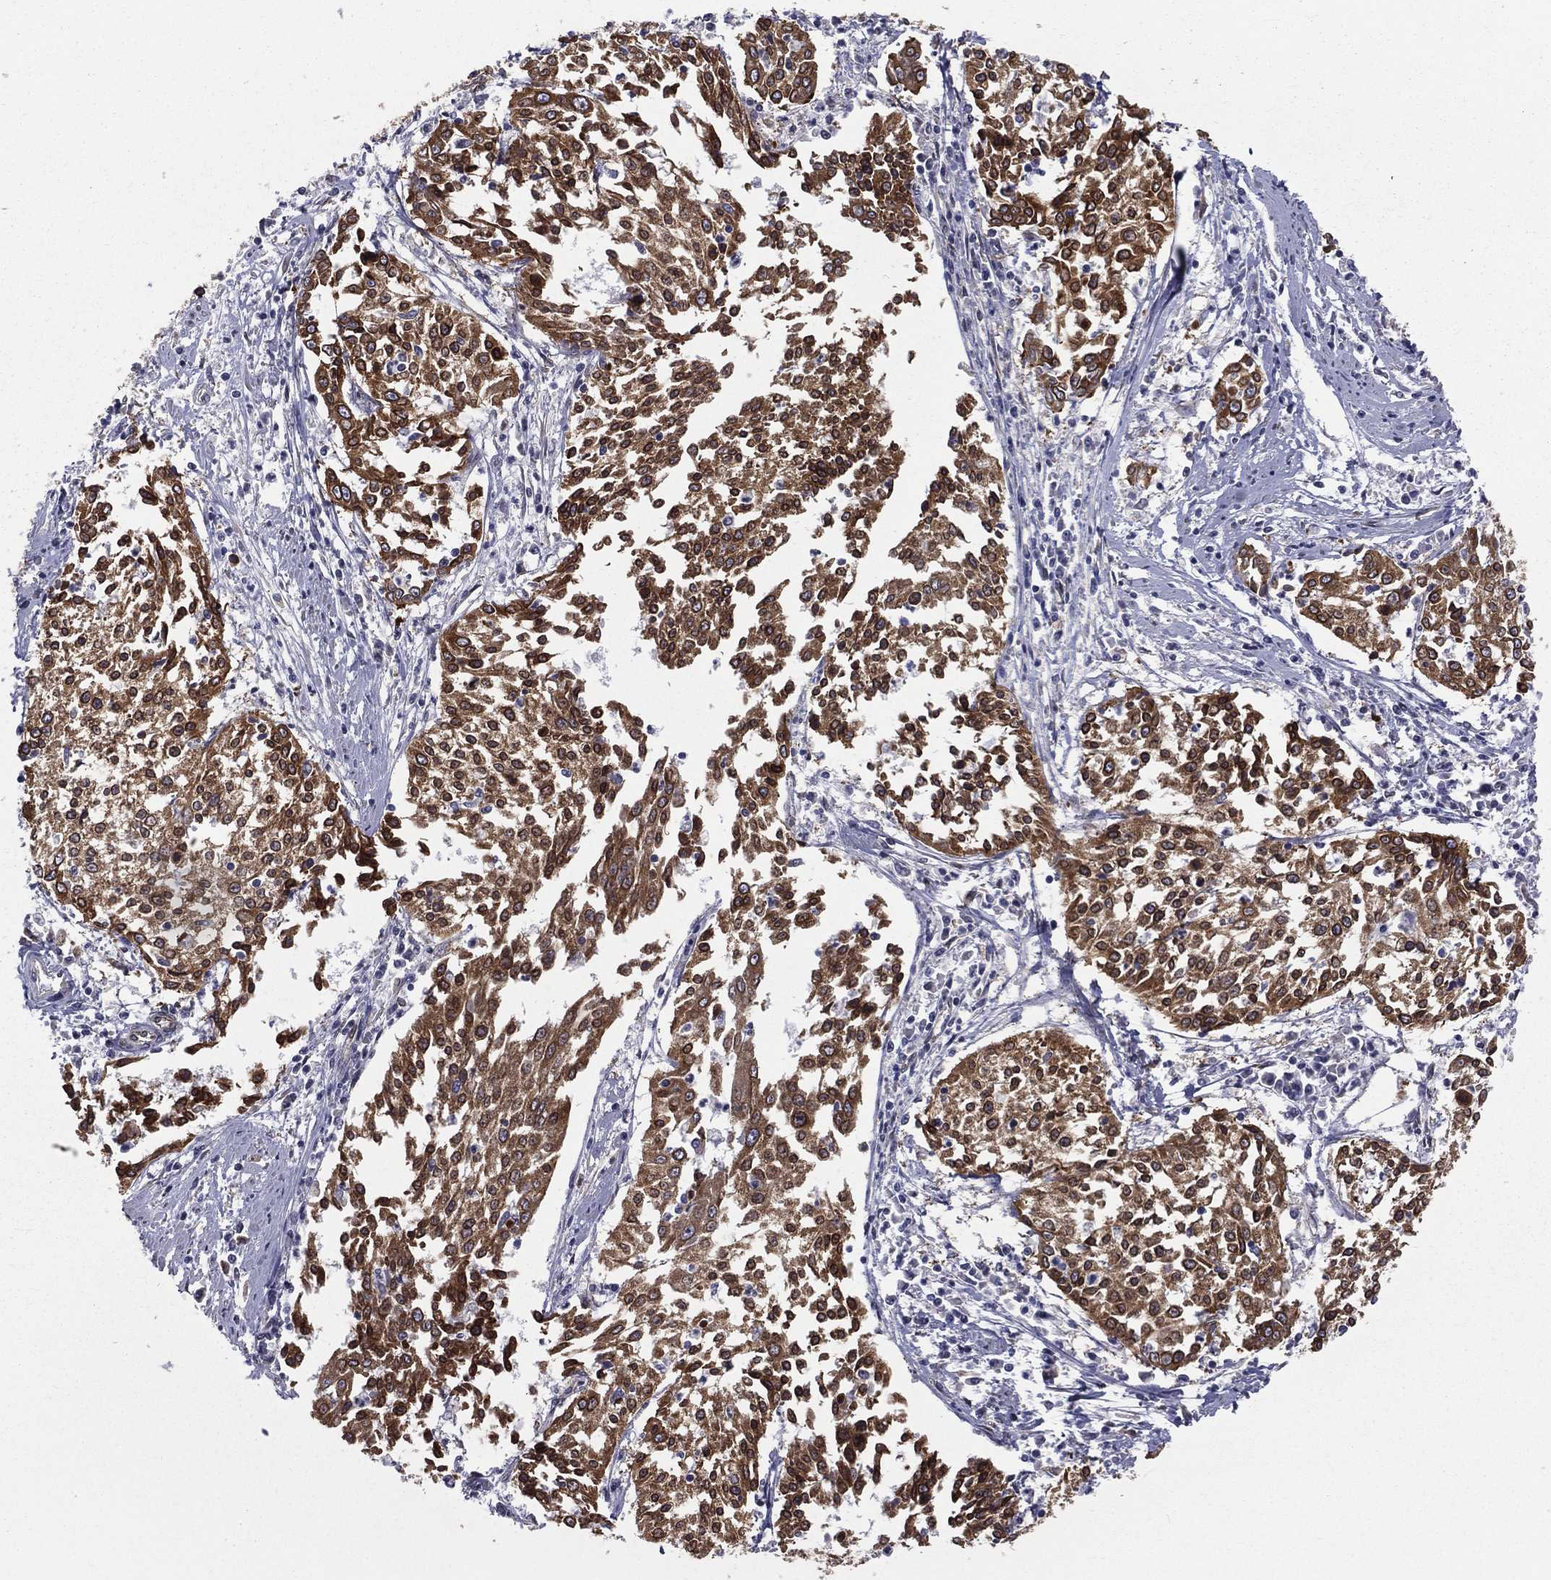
{"staining": {"intensity": "strong", "quantity": ">75%", "location": "cytoplasmic/membranous"}, "tissue": "cervical cancer", "cell_type": "Tumor cells", "image_type": "cancer", "snomed": [{"axis": "morphology", "description": "Squamous cell carcinoma, NOS"}, {"axis": "topography", "description": "Cervix"}], "caption": "Cervical squamous cell carcinoma was stained to show a protein in brown. There is high levels of strong cytoplasmic/membranous staining in about >75% of tumor cells.", "gene": "PGRMC1", "patient": {"sex": "female", "age": 41}}